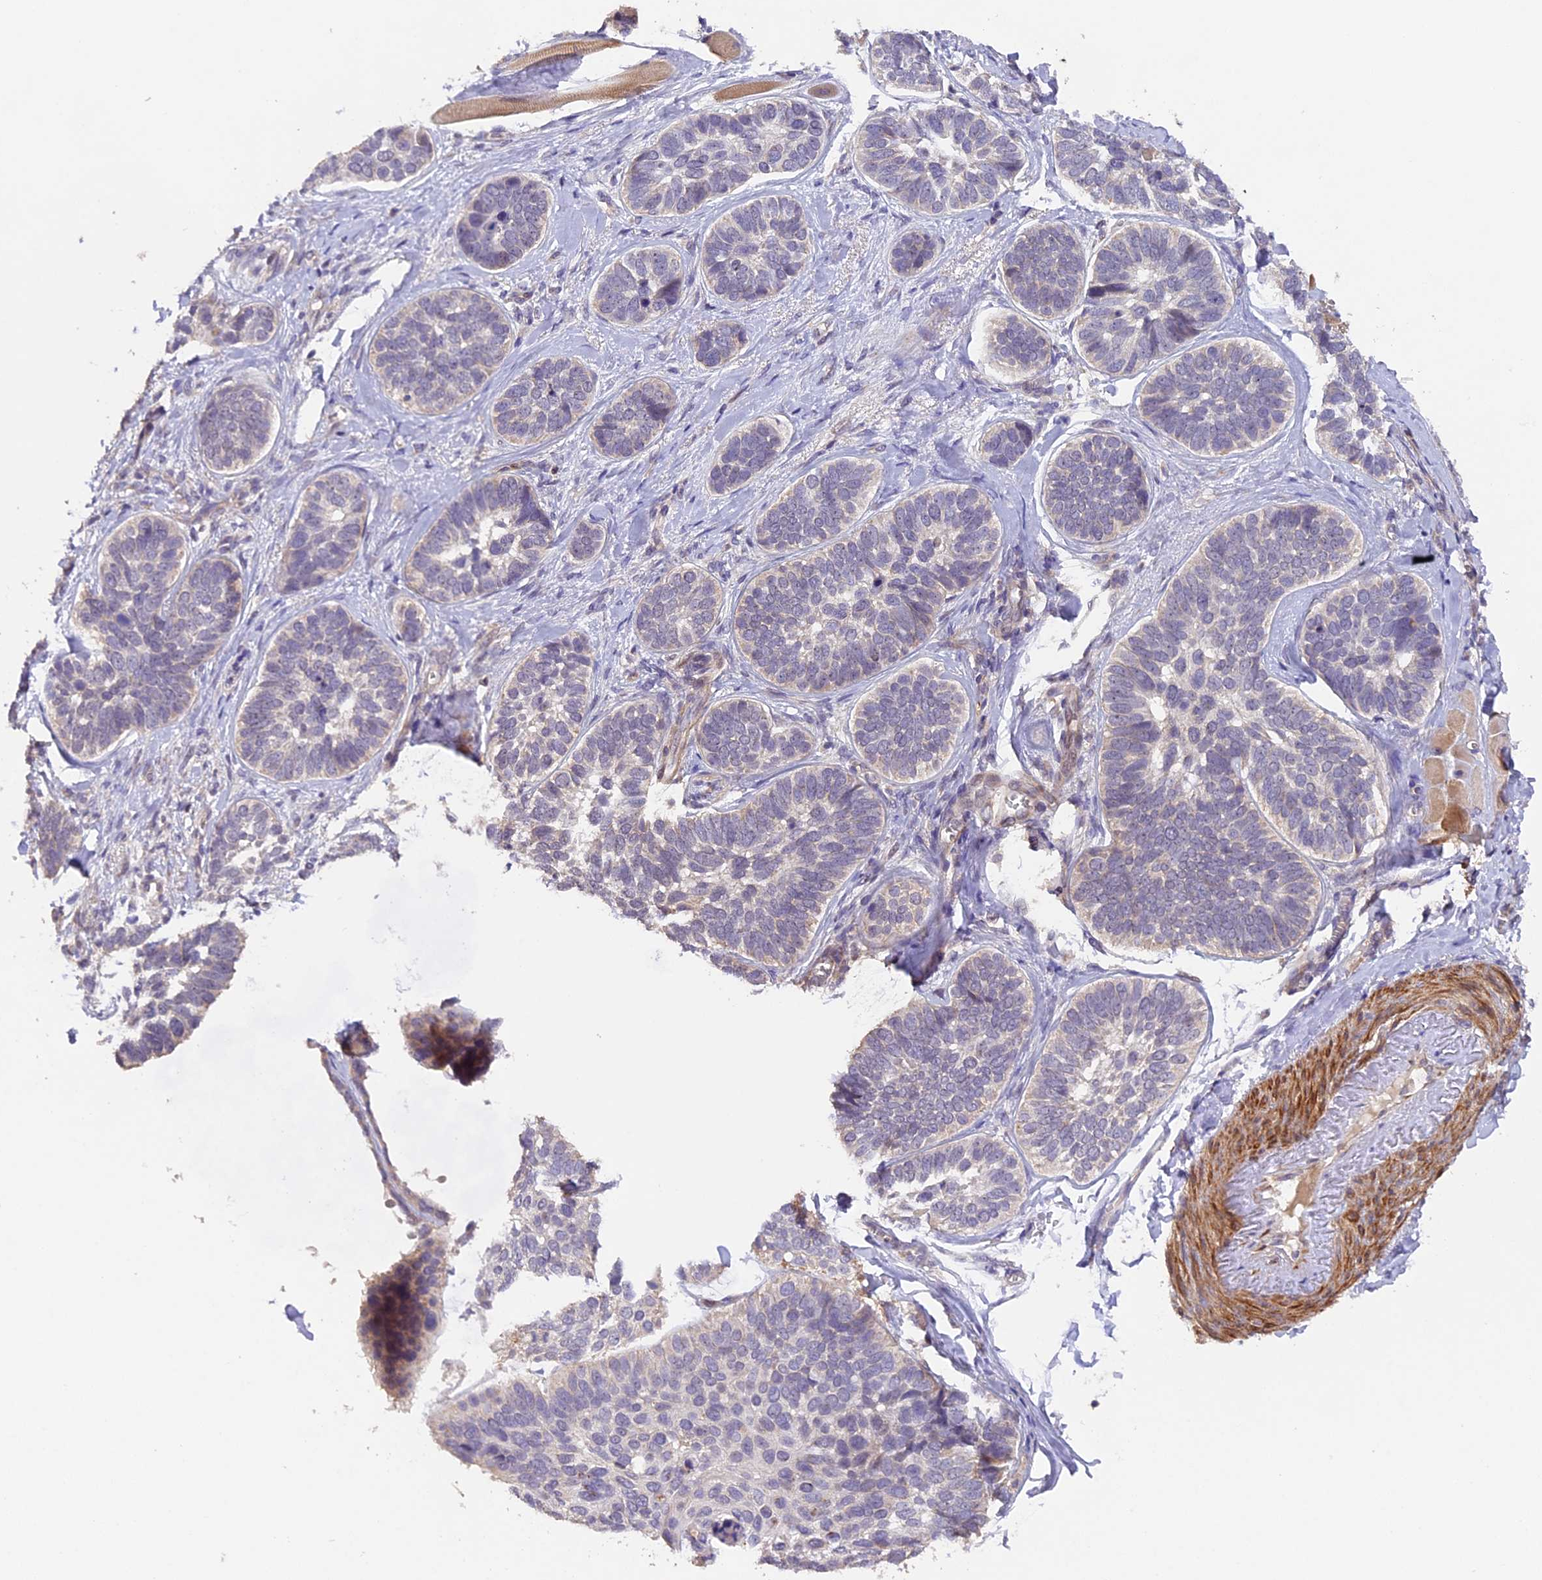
{"staining": {"intensity": "negative", "quantity": "none", "location": "none"}, "tissue": "skin cancer", "cell_type": "Tumor cells", "image_type": "cancer", "snomed": [{"axis": "morphology", "description": "Basal cell carcinoma"}, {"axis": "topography", "description": "Skin"}], "caption": "DAB immunohistochemical staining of human skin cancer reveals no significant positivity in tumor cells.", "gene": "GNB5", "patient": {"sex": "male", "age": 62}}